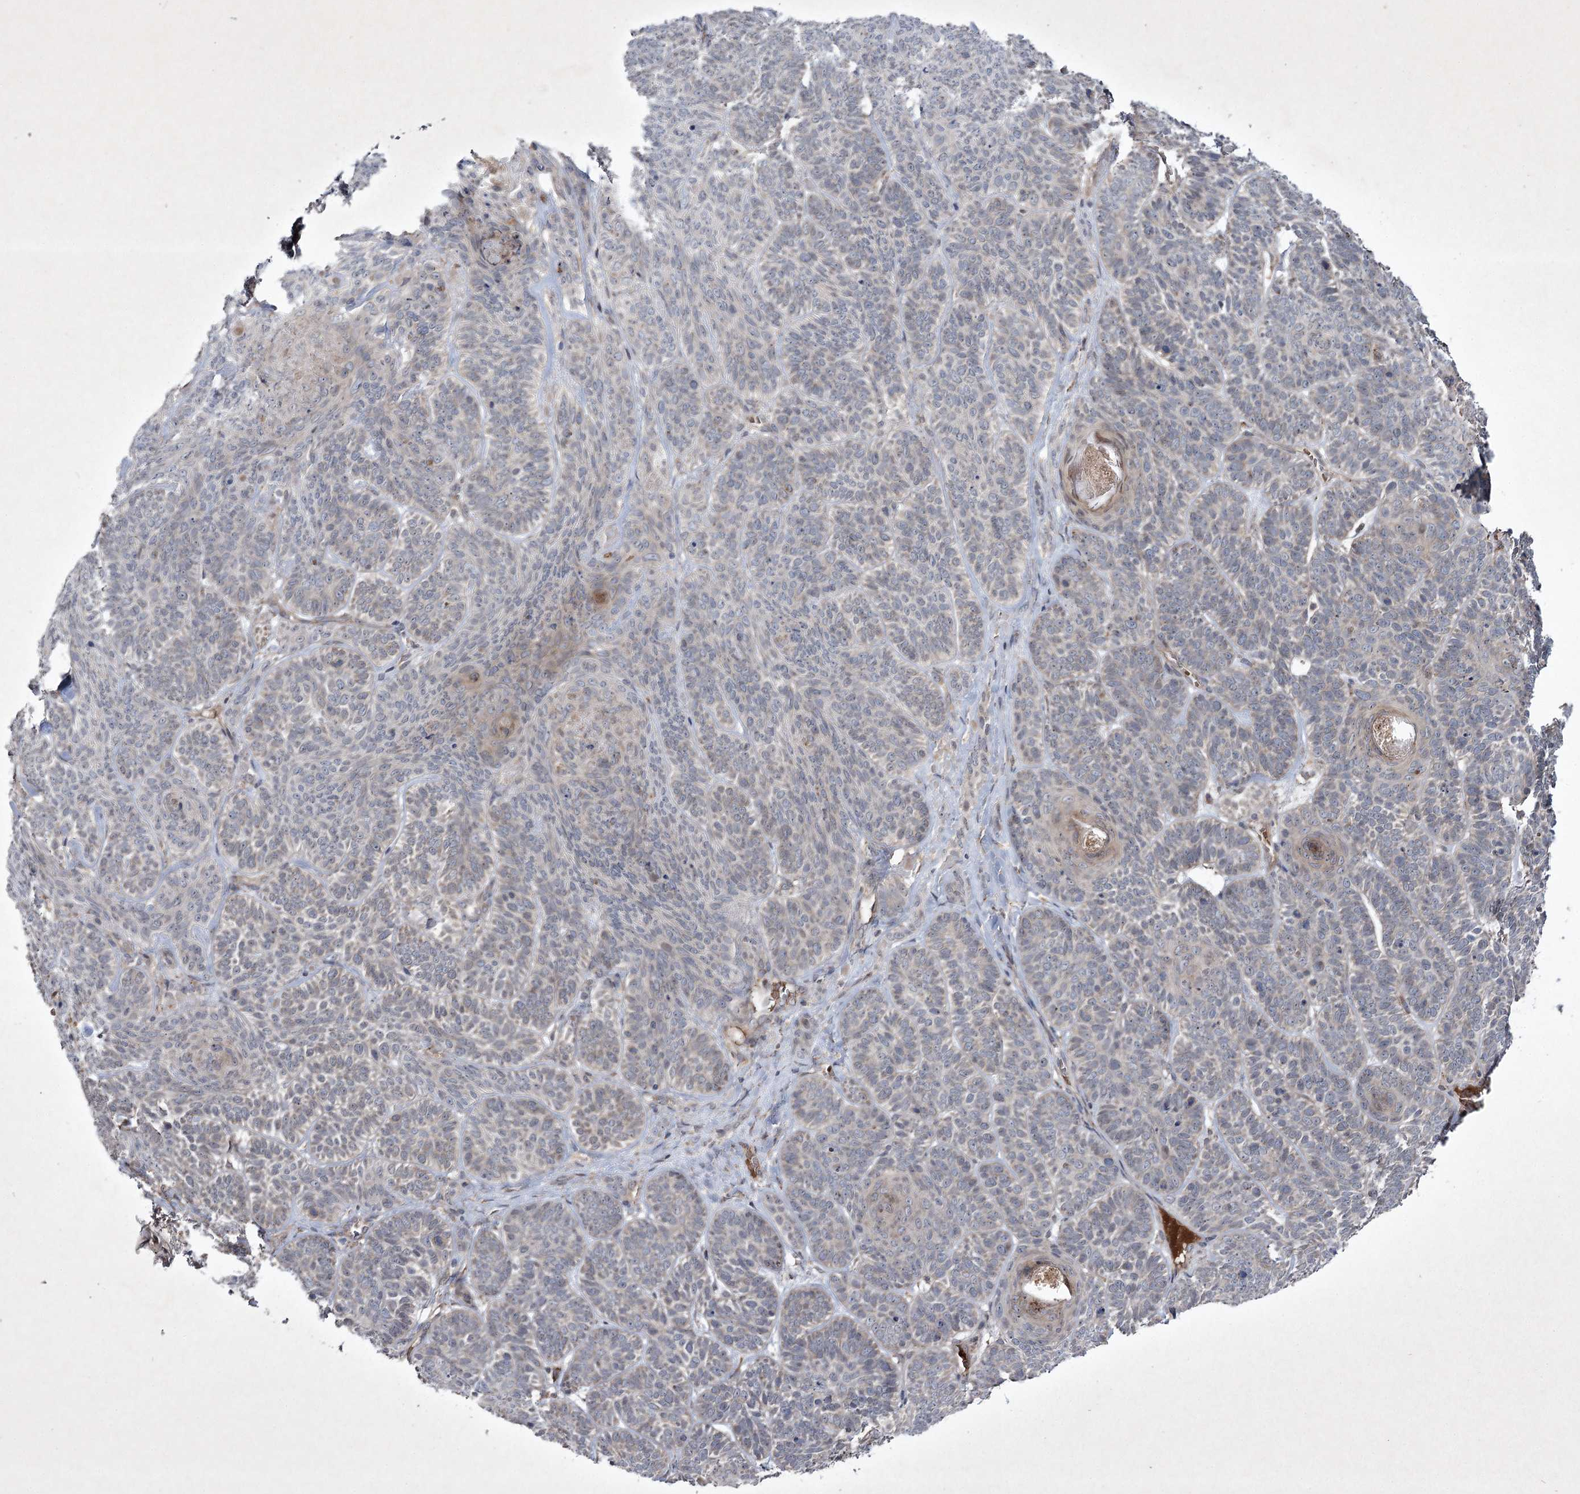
{"staining": {"intensity": "weak", "quantity": "<25%", "location": "cytoplasmic/membranous"}, "tissue": "skin cancer", "cell_type": "Tumor cells", "image_type": "cancer", "snomed": [{"axis": "morphology", "description": "Basal cell carcinoma"}, {"axis": "topography", "description": "Skin"}], "caption": "There is no significant positivity in tumor cells of basal cell carcinoma (skin).", "gene": "ALG9", "patient": {"sex": "male", "age": 85}}